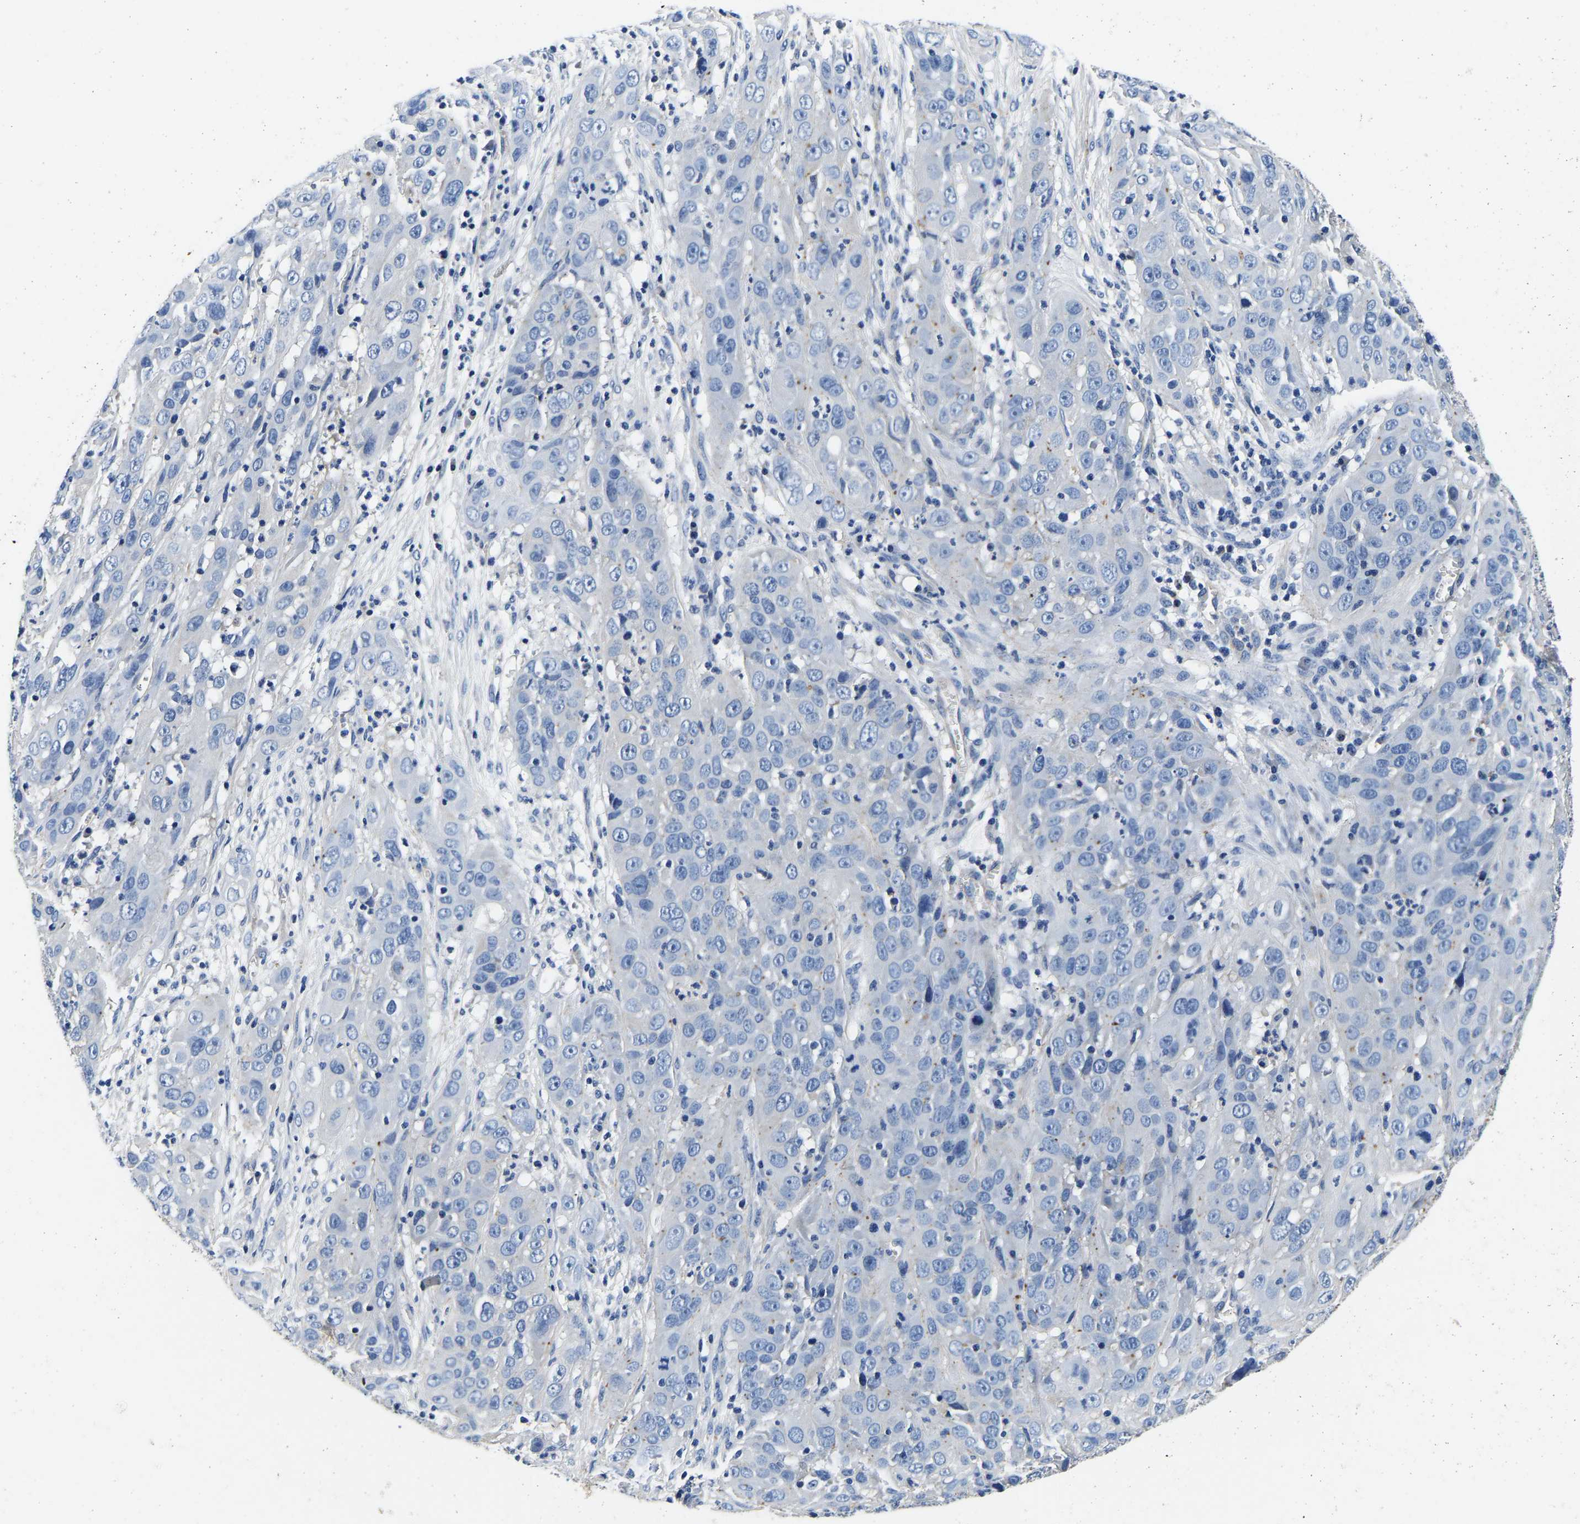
{"staining": {"intensity": "negative", "quantity": "none", "location": "none"}, "tissue": "cervical cancer", "cell_type": "Tumor cells", "image_type": "cancer", "snomed": [{"axis": "morphology", "description": "Squamous cell carcinoma, NOS"}, {"axis": "topography", "description": "Cervix"}], "caption": "Immunohistochemical staining of cervical cancer (squamous cell carcinoma) exhibits no significant expression in tumor cells. Brightfield microscopy of immunohistochemistry (IHC) stained with DAB (3,3'-diaminobenzidine) (brown) and hematoxylin (blue), captured at high magnification.", "gene": "SH3GLB1", "patient": {"sex": "female", "age": 32}}